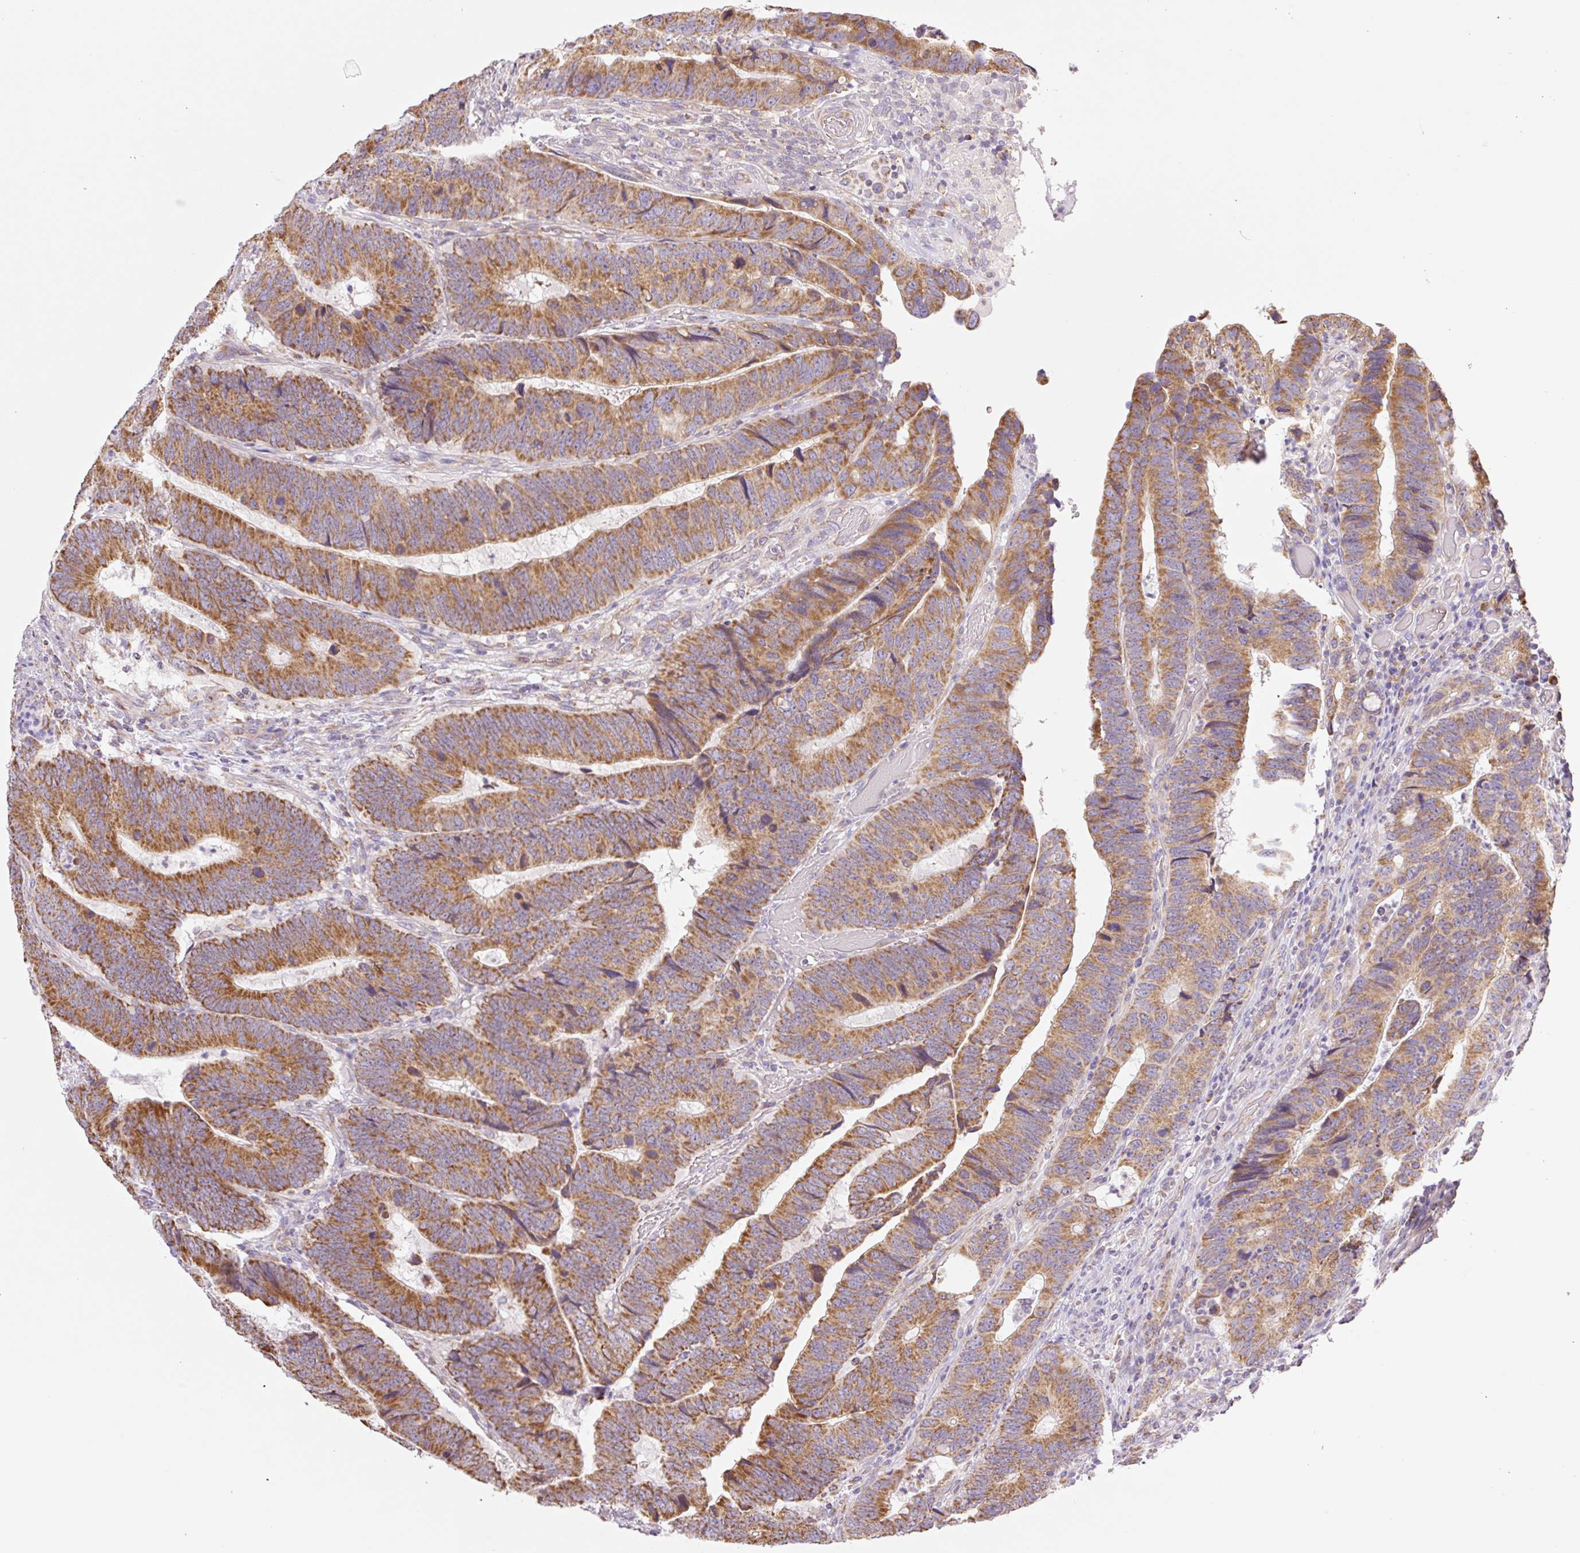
{"staining": {"intensity": "strong", "quantity": ">75%", "location": "cytoplasmic/membranous"}, "tissue": "colorectal cancer", "cell_type": "Tumor cells", "image_type": "cancer", "snomed": [{"axis": "morphology", "description": "Adenocarcinoma, NOS"}, {"axis": "topography", "description": "Colon"}], "caption": "The immunohistochemical stain highlights strong cytoplasmic/membranous staining in tumor cells of colorectal cancer tissue.", "gene": "GOSR2", "patient": {"sex": "male", "age": 62}}